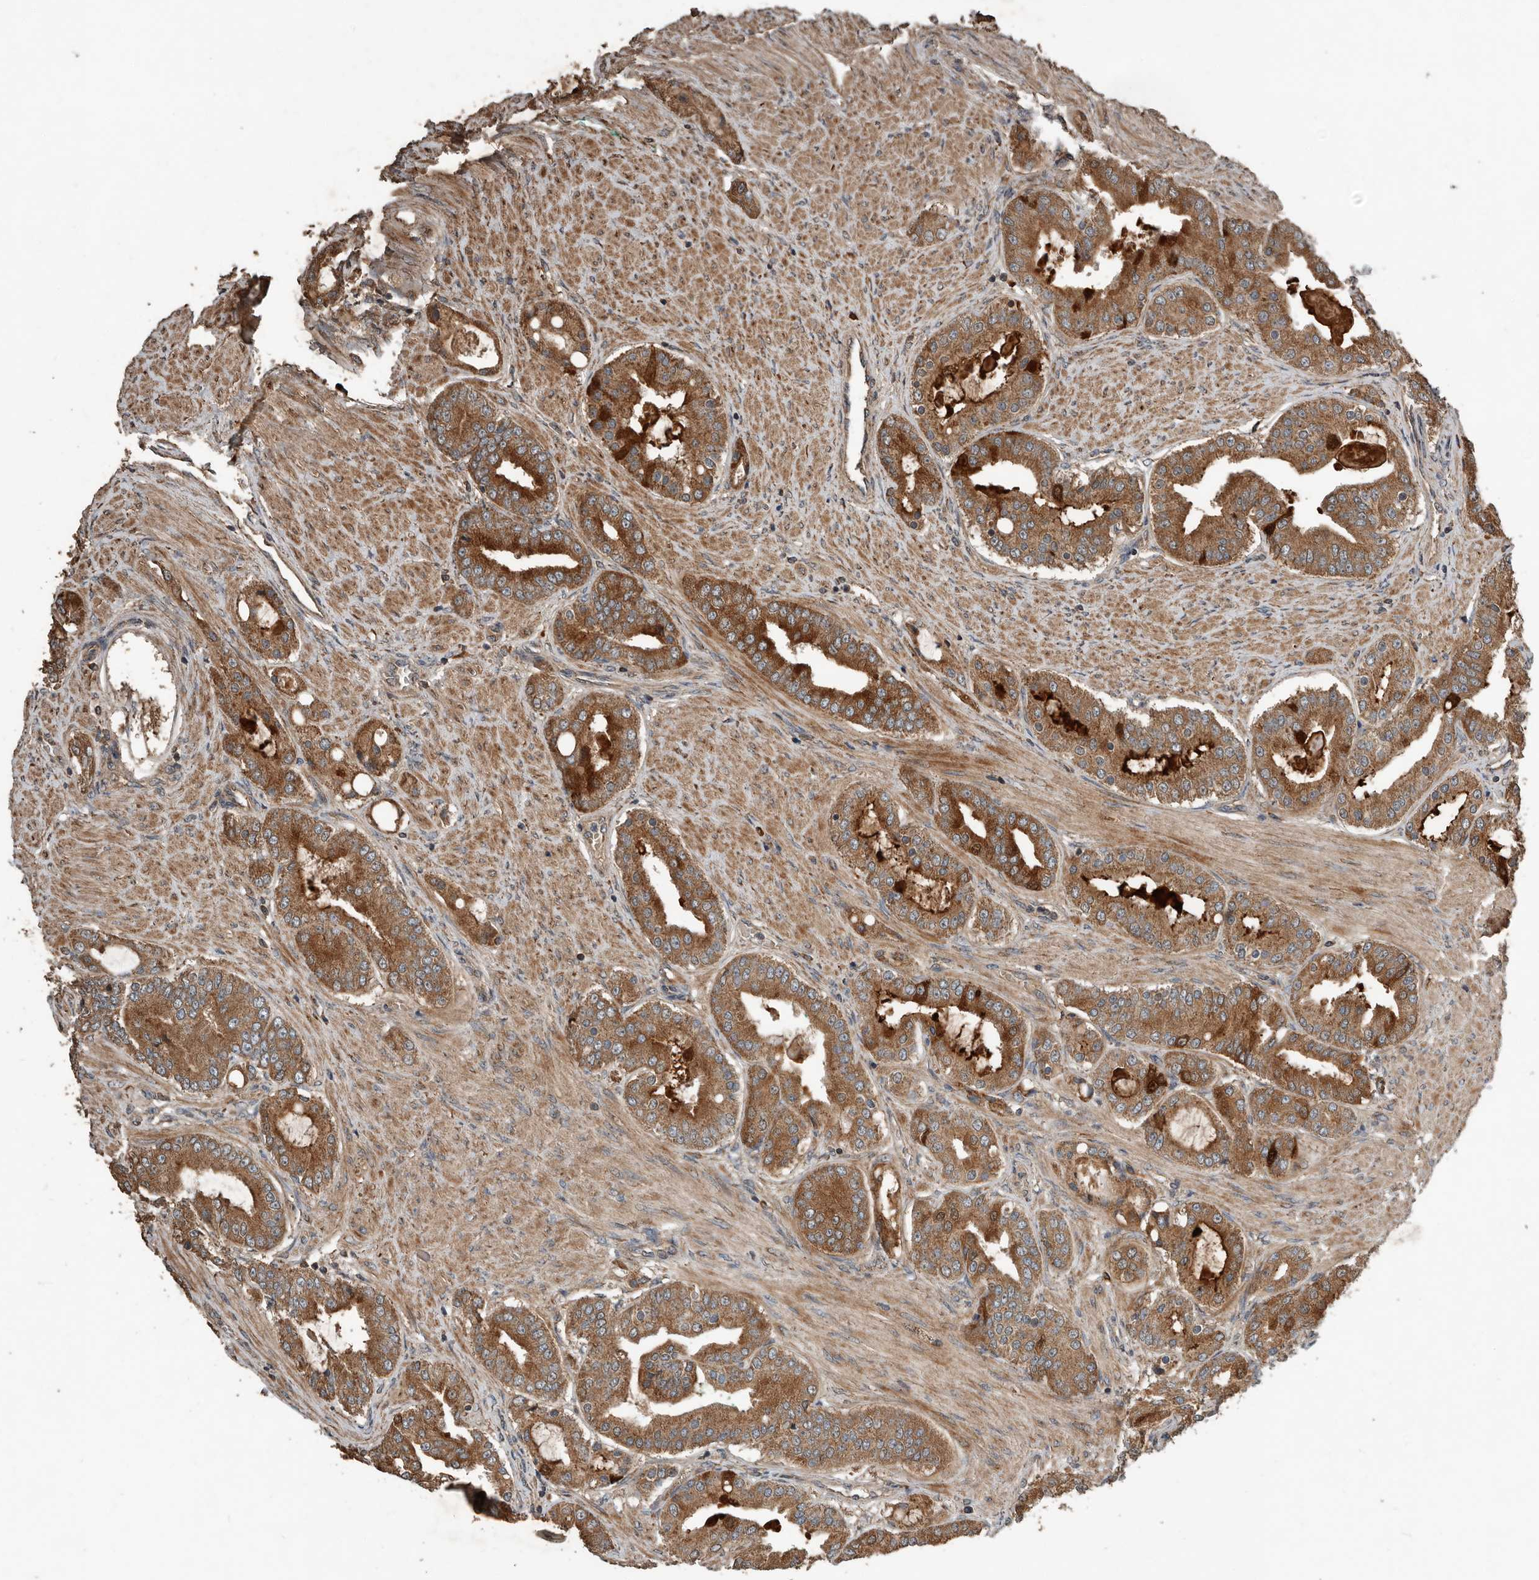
{"staining": {"intensity": "moderate", "quantity": ">75%", "location": "cytoplasmic/membranous"}, "tissue": "prostate cancer", "cell_type": "Tumor cells", "image_type": "cancer", "snomed": [{"axis": "morphology", "description": "Adenocarcinoma, High grade"}, {"axis": "topography", "description": "Prostate"}], "caption": "Brown immunohistochemical staining in human prostate adenocarcinoma (high-grade) shows moderate cytoplasmic/membranous expression in about >75% of tumor cells.", "gene": "RNF207", "patient": {"sex": "male", "age": 60}}